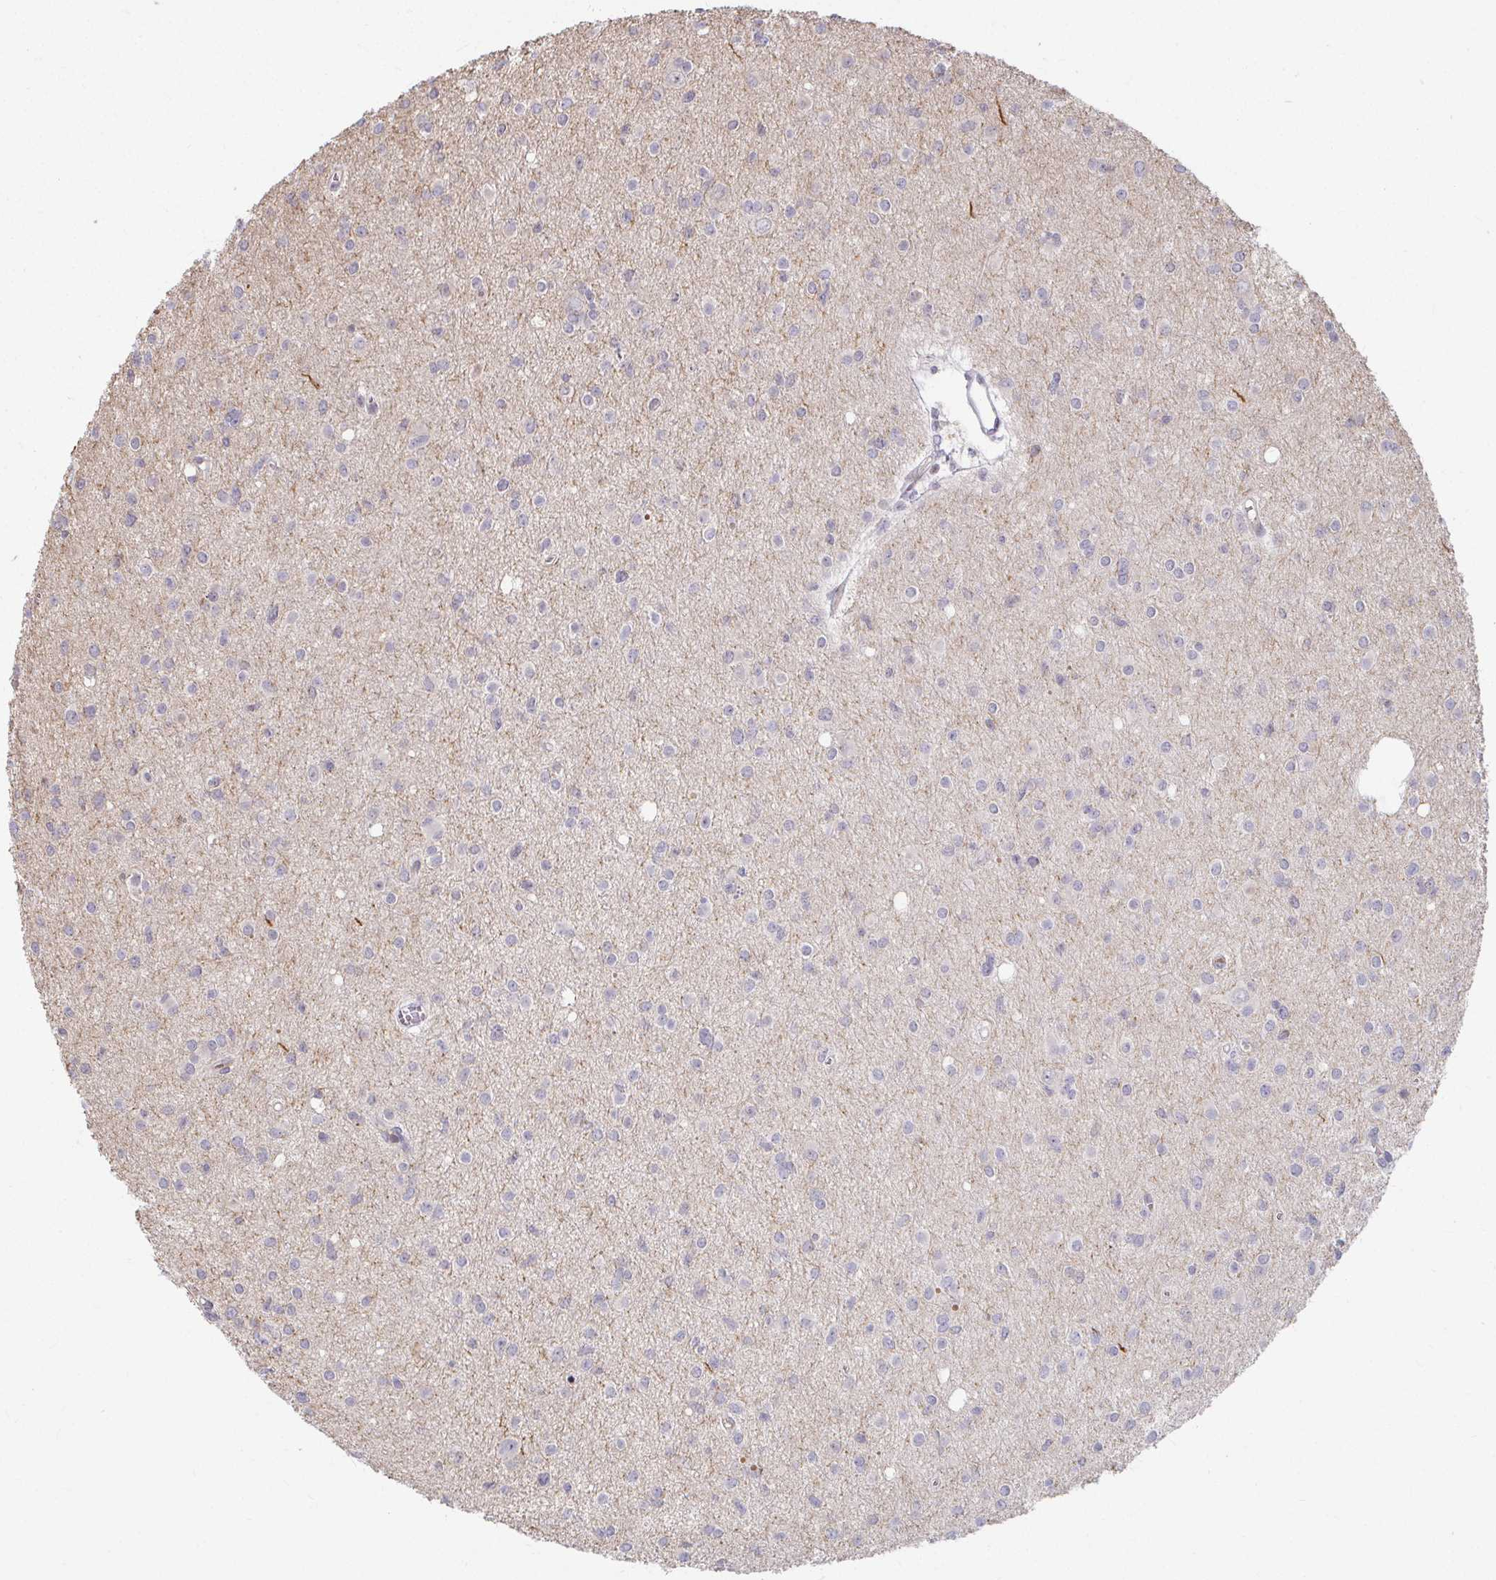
{"staining": {"intensity": "negative", "quantity": "none", "location": "none"}, "tissue": "glioma", "cell_type": "Tumor cells", "image_type": "cancer", "snomed": [{"axis": "morphology", "description": "Glioma, malignant, High grade"}, {"axis": "topography", "description": "Brain"}], "caption": "There is no significant expression in tumor cells of high-grade glioma (malignant).", "gene": "ANK3", "patient": {"sex": "male", "age": 23}}